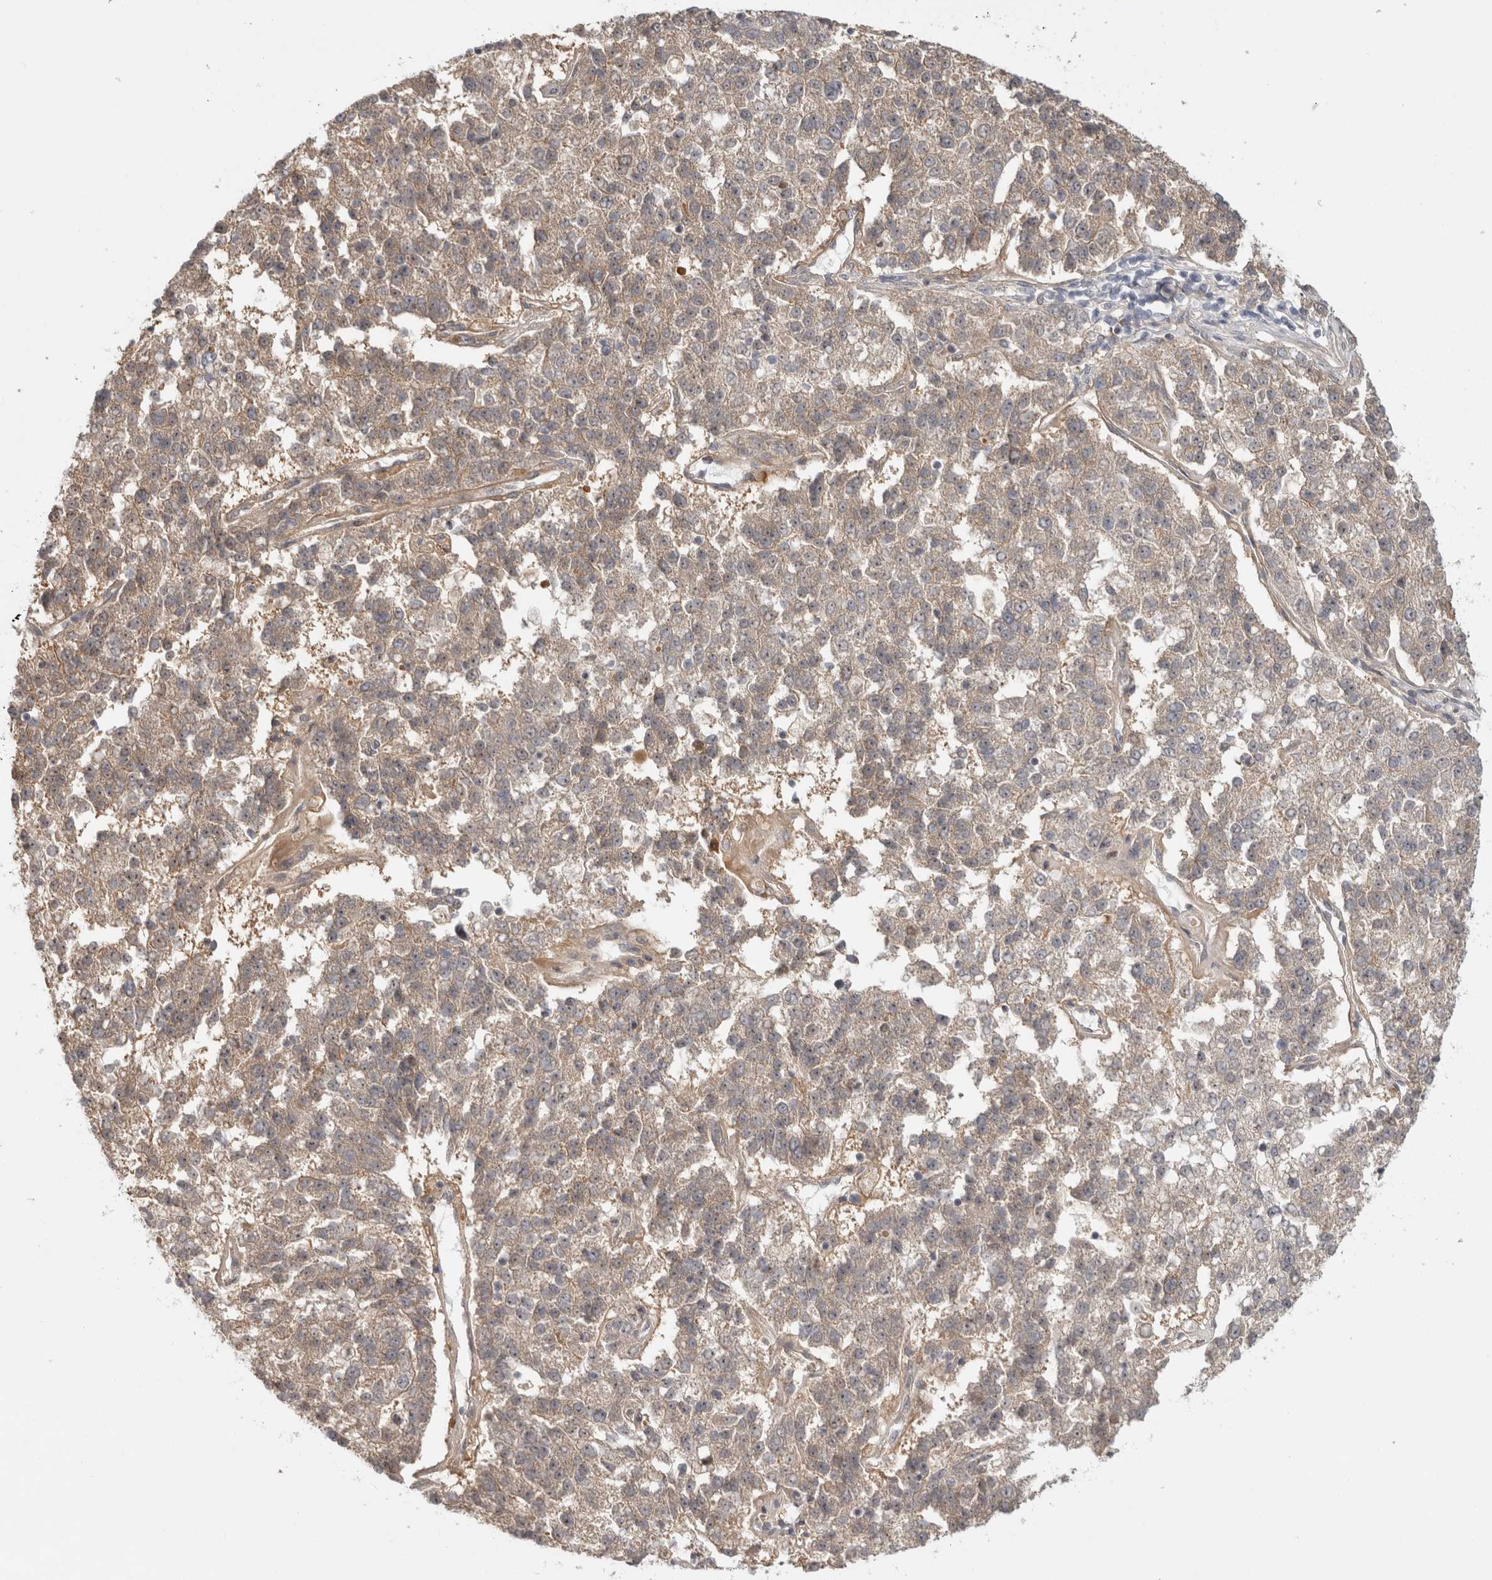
{"staining": {"intensity": "moderate", "quantity": ">75%", "location": "cytoplasmic/membranous"}, "tissue": "pancreatic cancer", "cell_type": "Tumor cells", "image_type": "cancer", "snomed": [{"axis": "morphology", "description": "Adenocarcinoma, NOS"}, {"axis": "topography", "description": "Pancreas"}], "caption": "Pancreatic cancer tissue demonstrates moderate cytoplasmic/membranous positivity in approximately >75% of tumor cells Immunohistochemistry stains the protein in brown and the nuclei are stained blue.", "gene": "ZNF318", "patient": {"sex": "female", "age": 61}}